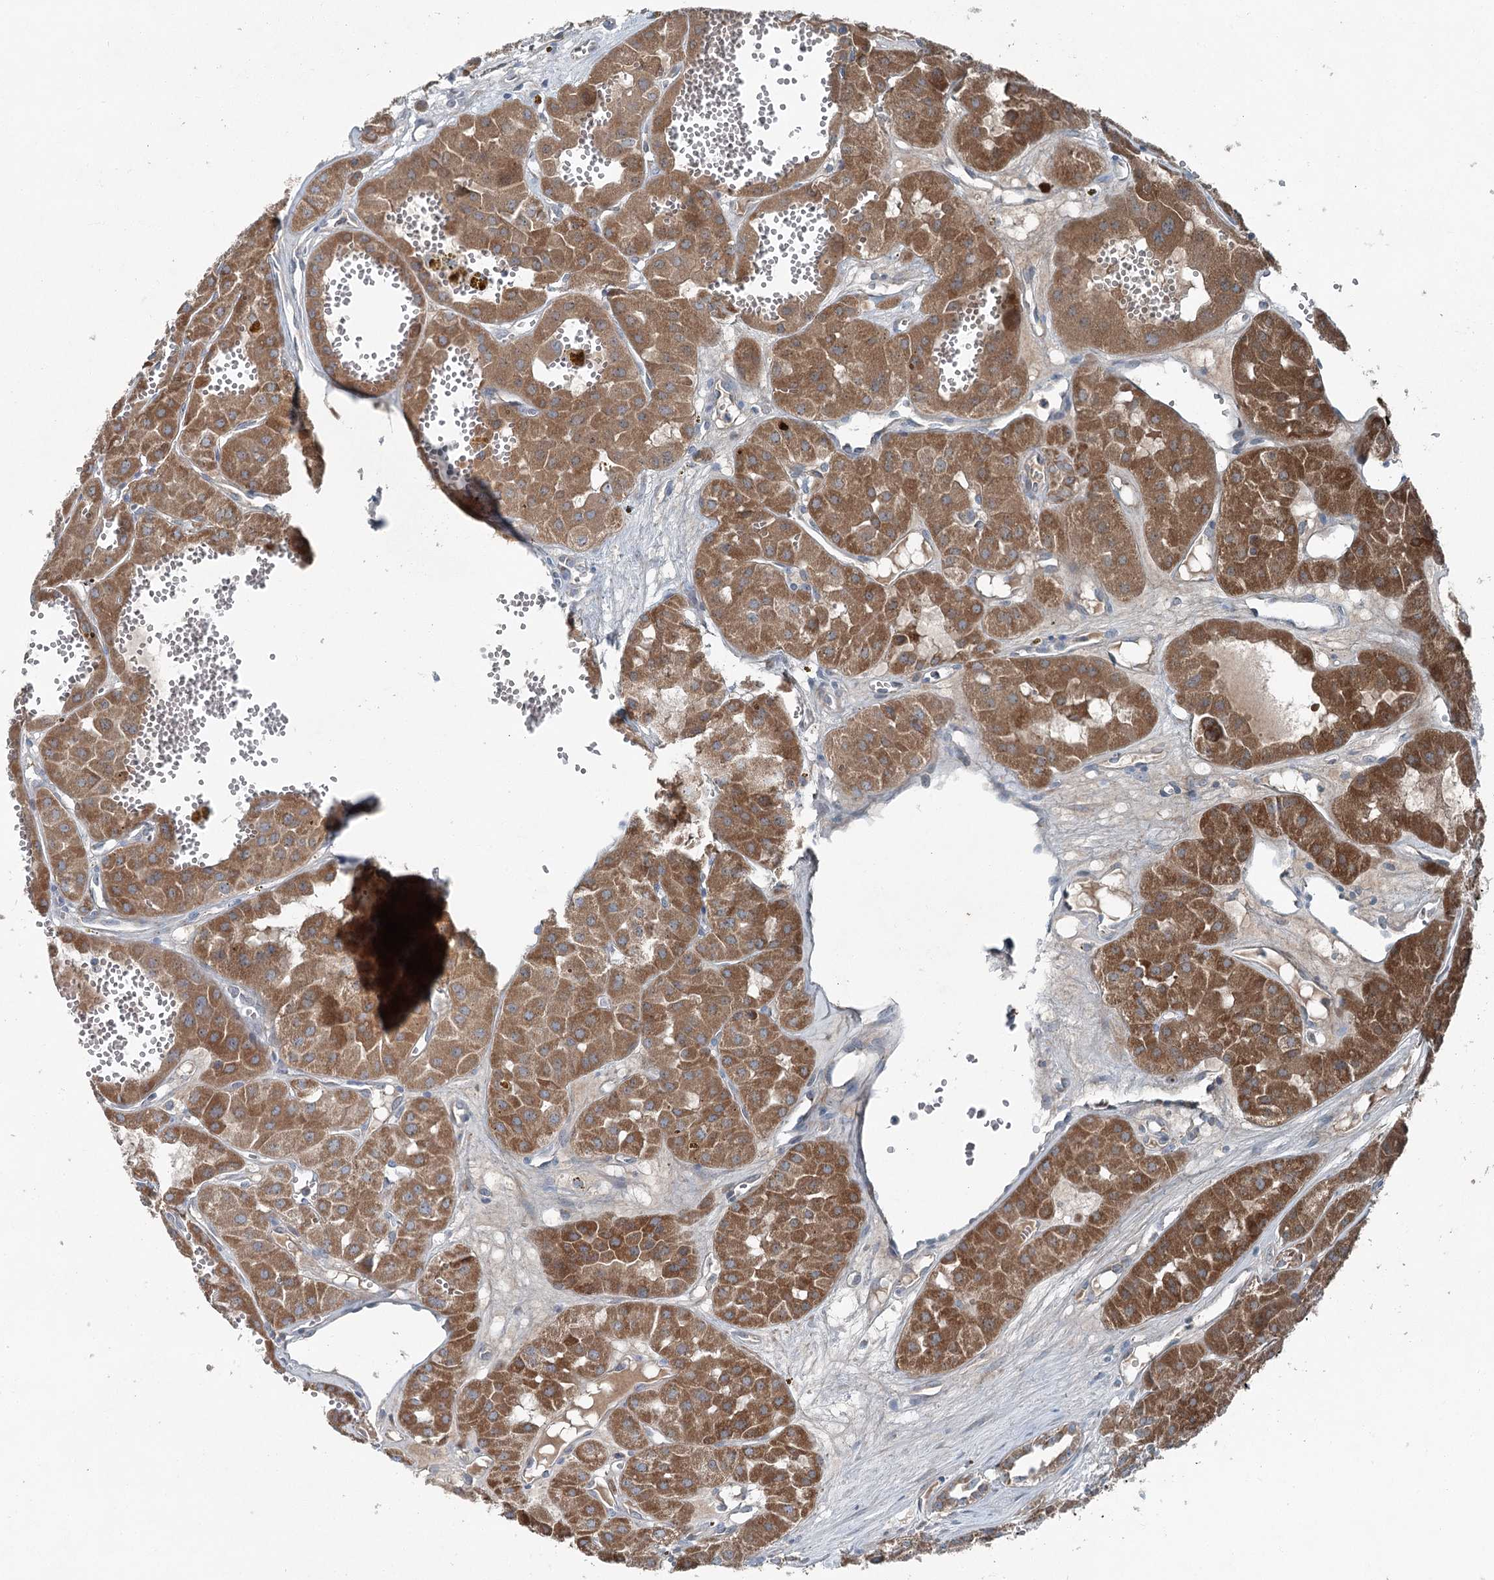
{"staining": {"intensity": "moderate", "quantity": ">75%", "location": "cytoplasmic/membranous"}, "tissue": "renal cancer", "cell_type": "Tumor cells", "image_type": "cancer", "snomed": [{"axis": "morphology", "description": "Carcinoma, NOS"}, {"axis": "topography", "description": "Kidney"}], "caption": "Tumor cells display medium levels of moderate cytoplasmic/membranous staining in approximately >75% of cells in human renal cancer.", "gene": "CHCHD5", "patient": {"sex": "female", "age": 75}}